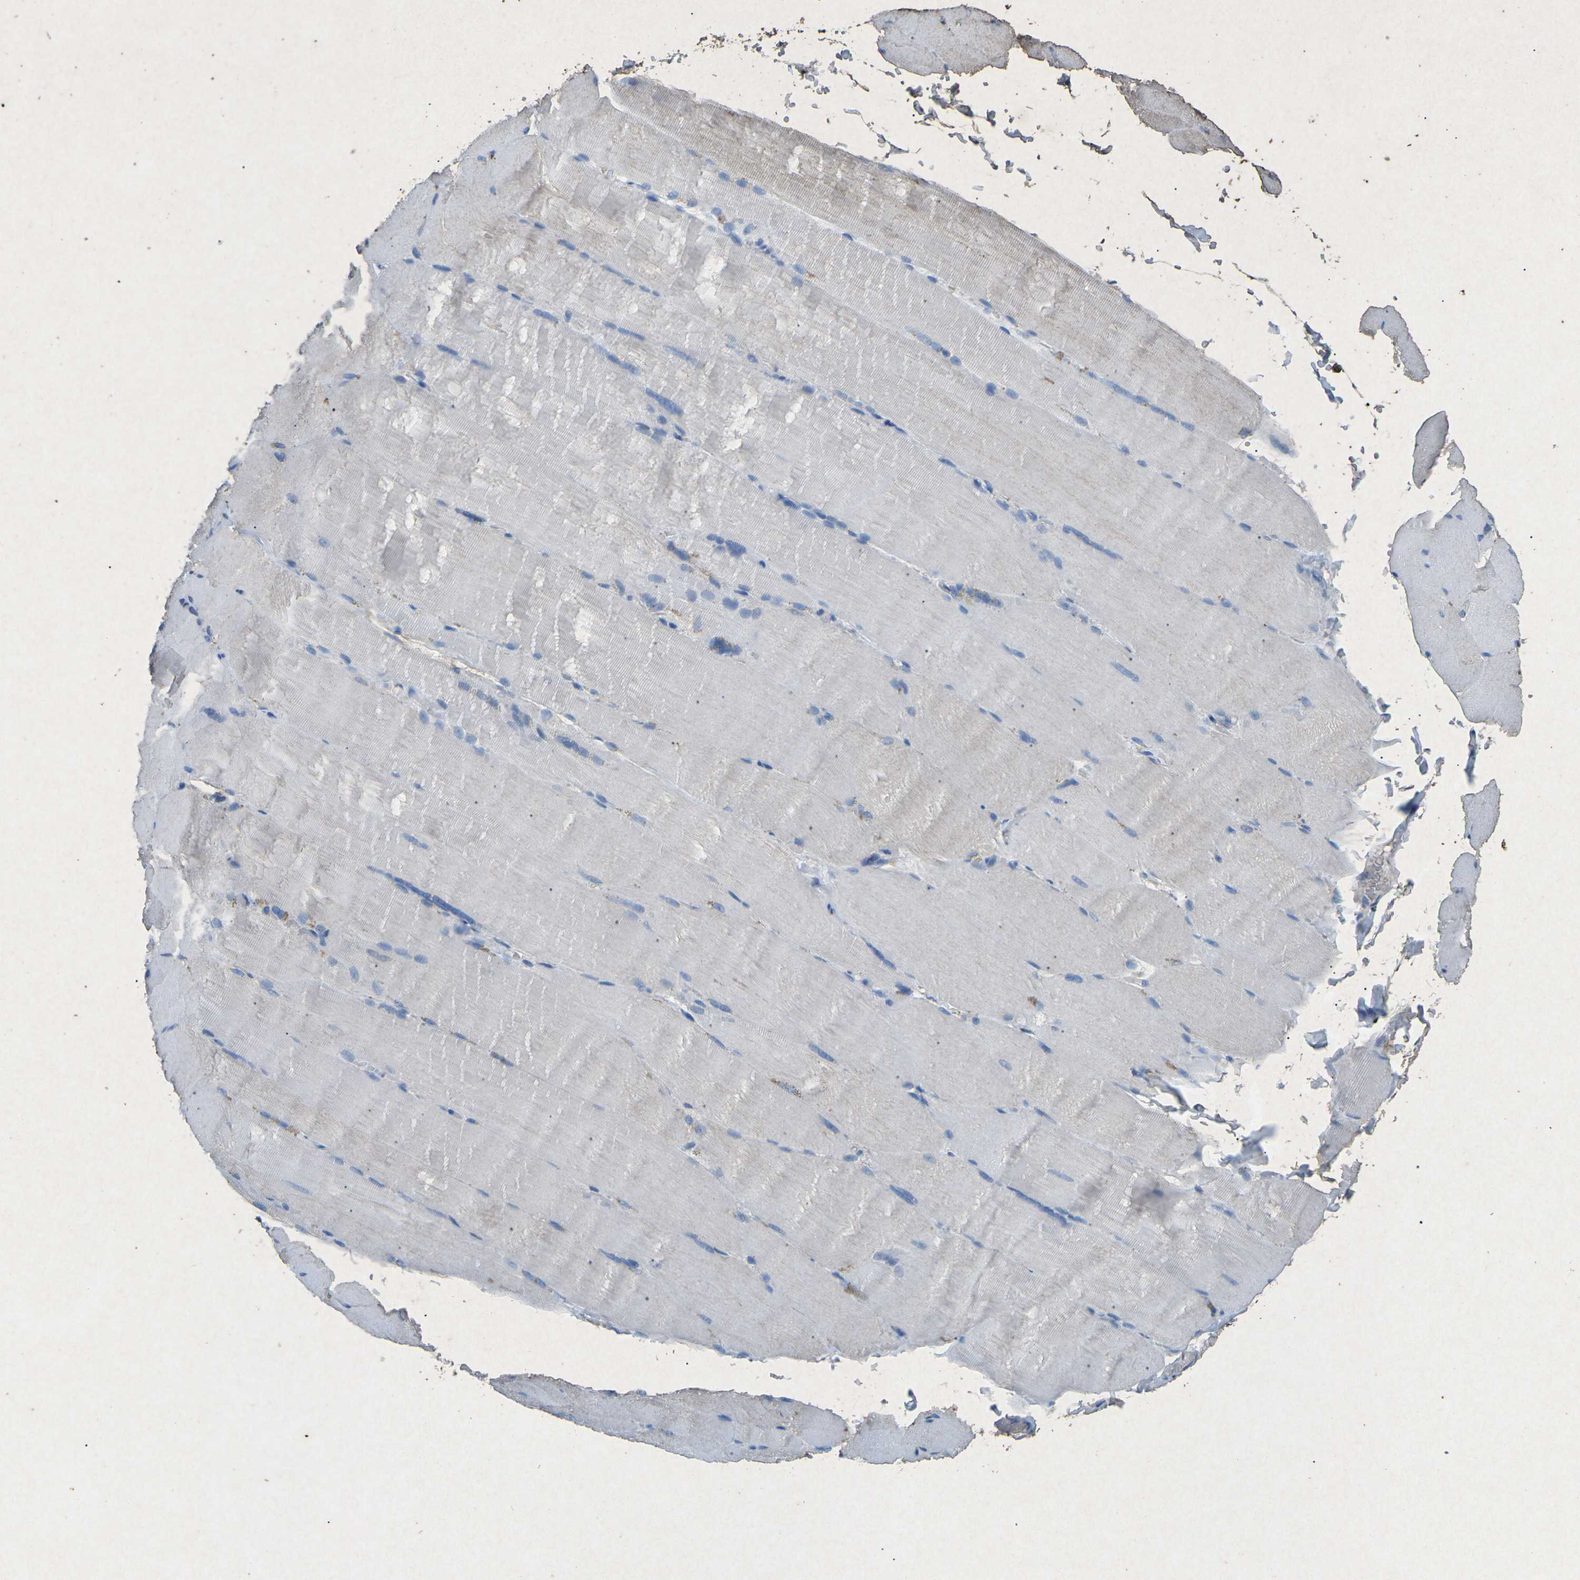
{"staining": {"intensity": "negative", "quantity": "none", "location": "none"}, "tissue": "skeletal muscle", "cell_type": "Myocytes", "image_type": "normal", "snomed": [{"axis": "morphology", "description": "Normal tissue, NOS"}, {"axis": "topography", "description": "Skin"}, {"axis": "topography", "description": "Skeletal muscle"}], "caption": "This micrograph is of normal skeletal muscle stained with immunohistochemistry to label a protein in brown with the nuclei are counter-stained blue. There is no positivity in myocytes. (DAB (3,3'-diaminobenzidine) IHC visualized using brightfield microscopy, high magnification).", "gene": "CTAGE1", "patient": {"sex": "male", "age": 83}}